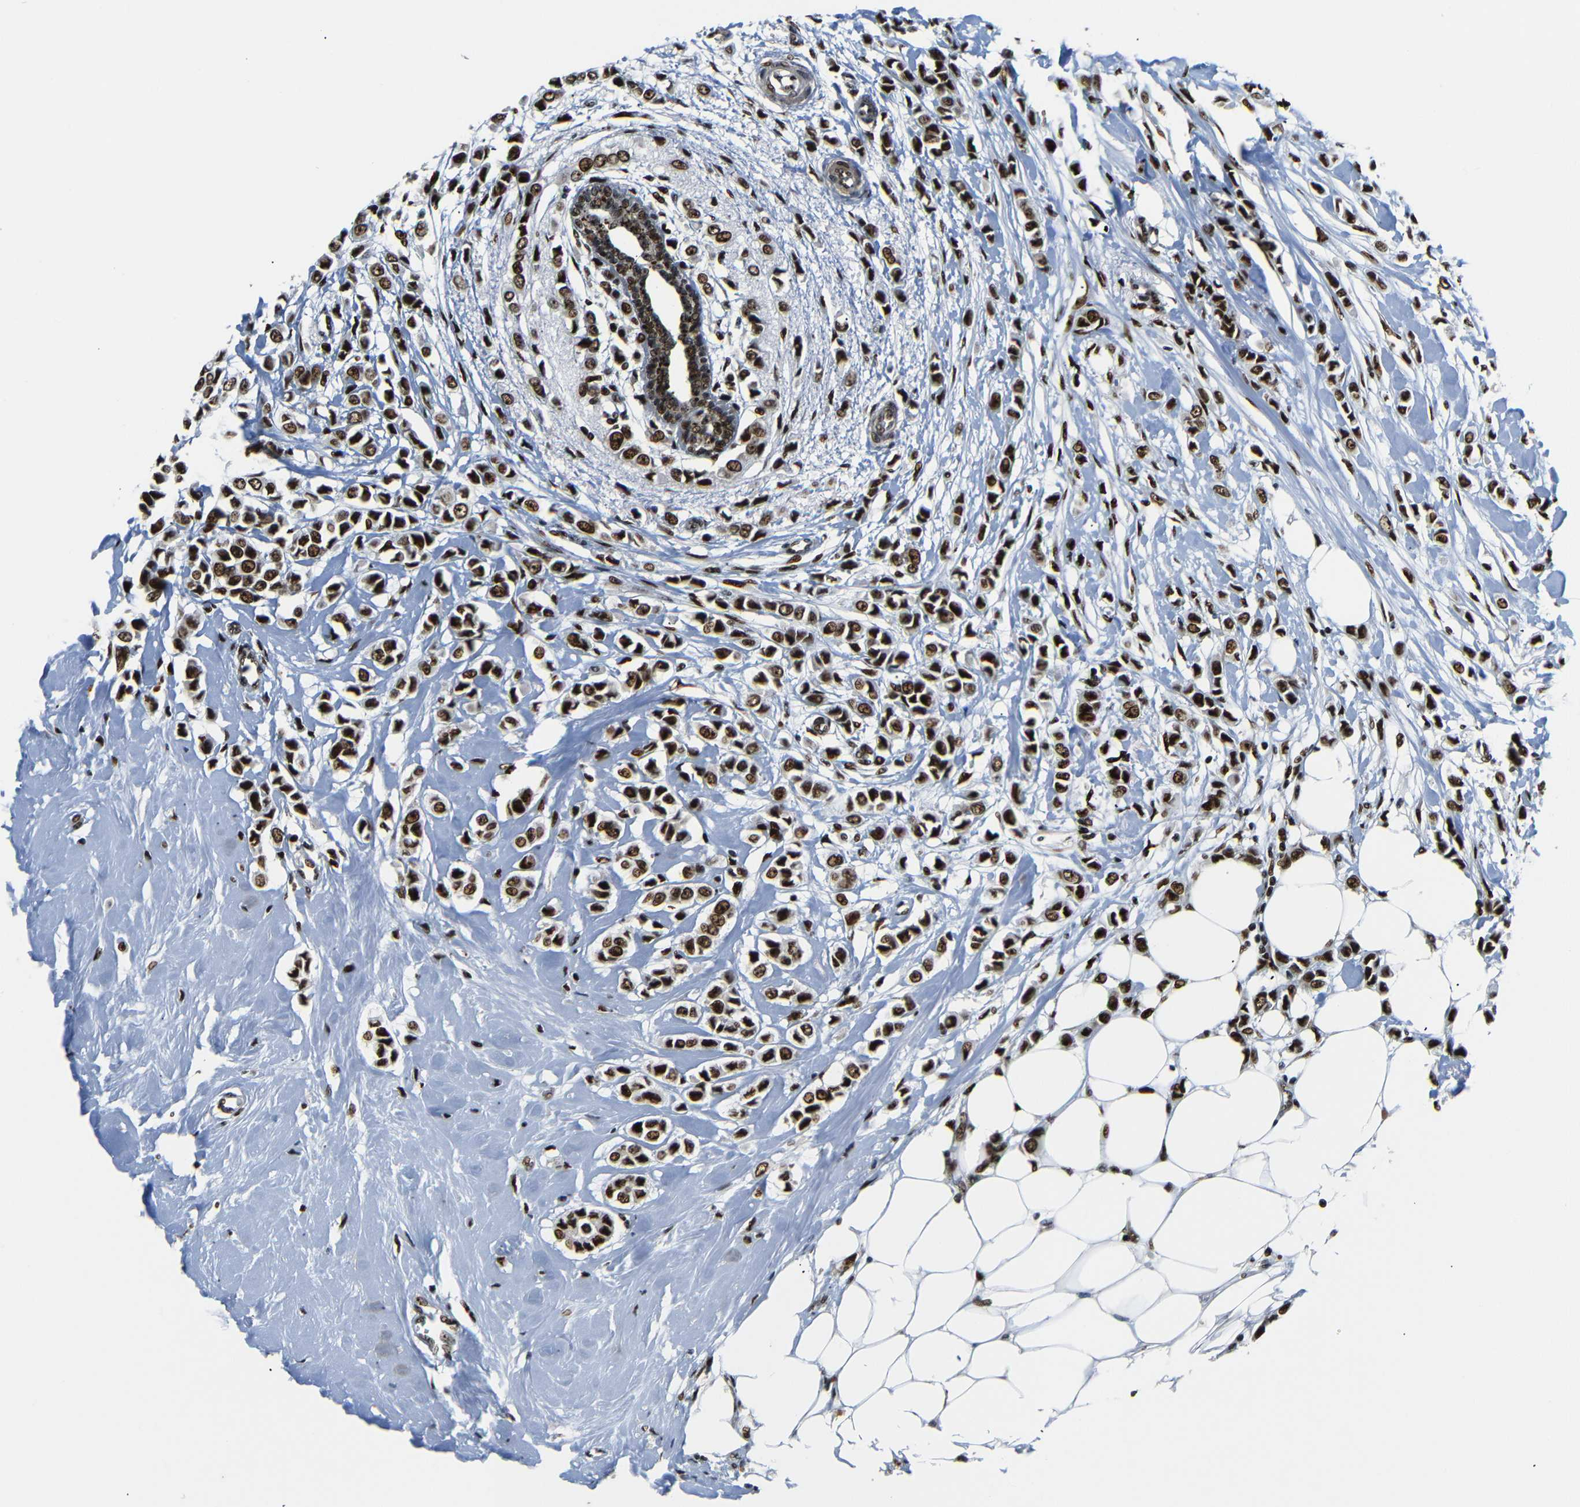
{"staining": {"intensity": "strong", "quantity": ">75%", "location": "nuclear"}, "tissue": "breast cancer", "cell_type": "Tumor cells", "image_type": "cancer", "snomed": [{"axis": "morphology", "description": "Lobular carcinoma"}, {"axis": "topography", "description": "Breast"}], "caption": "DAB (3,3'-diaminobenzidine) immunohistochemical staining of human breast lobular carcinoma exhibits strong nuclear protein staining in approximately >75% of tumor cells. The protein of interest is stained brown, and the nuclei are stained in blue (DAB (3,3'-diaminobenzidine) IHC with brightfield microscopy, high magnification).", "gene": "SETDB2", "patient": {"sex": "female", "age": 51}}